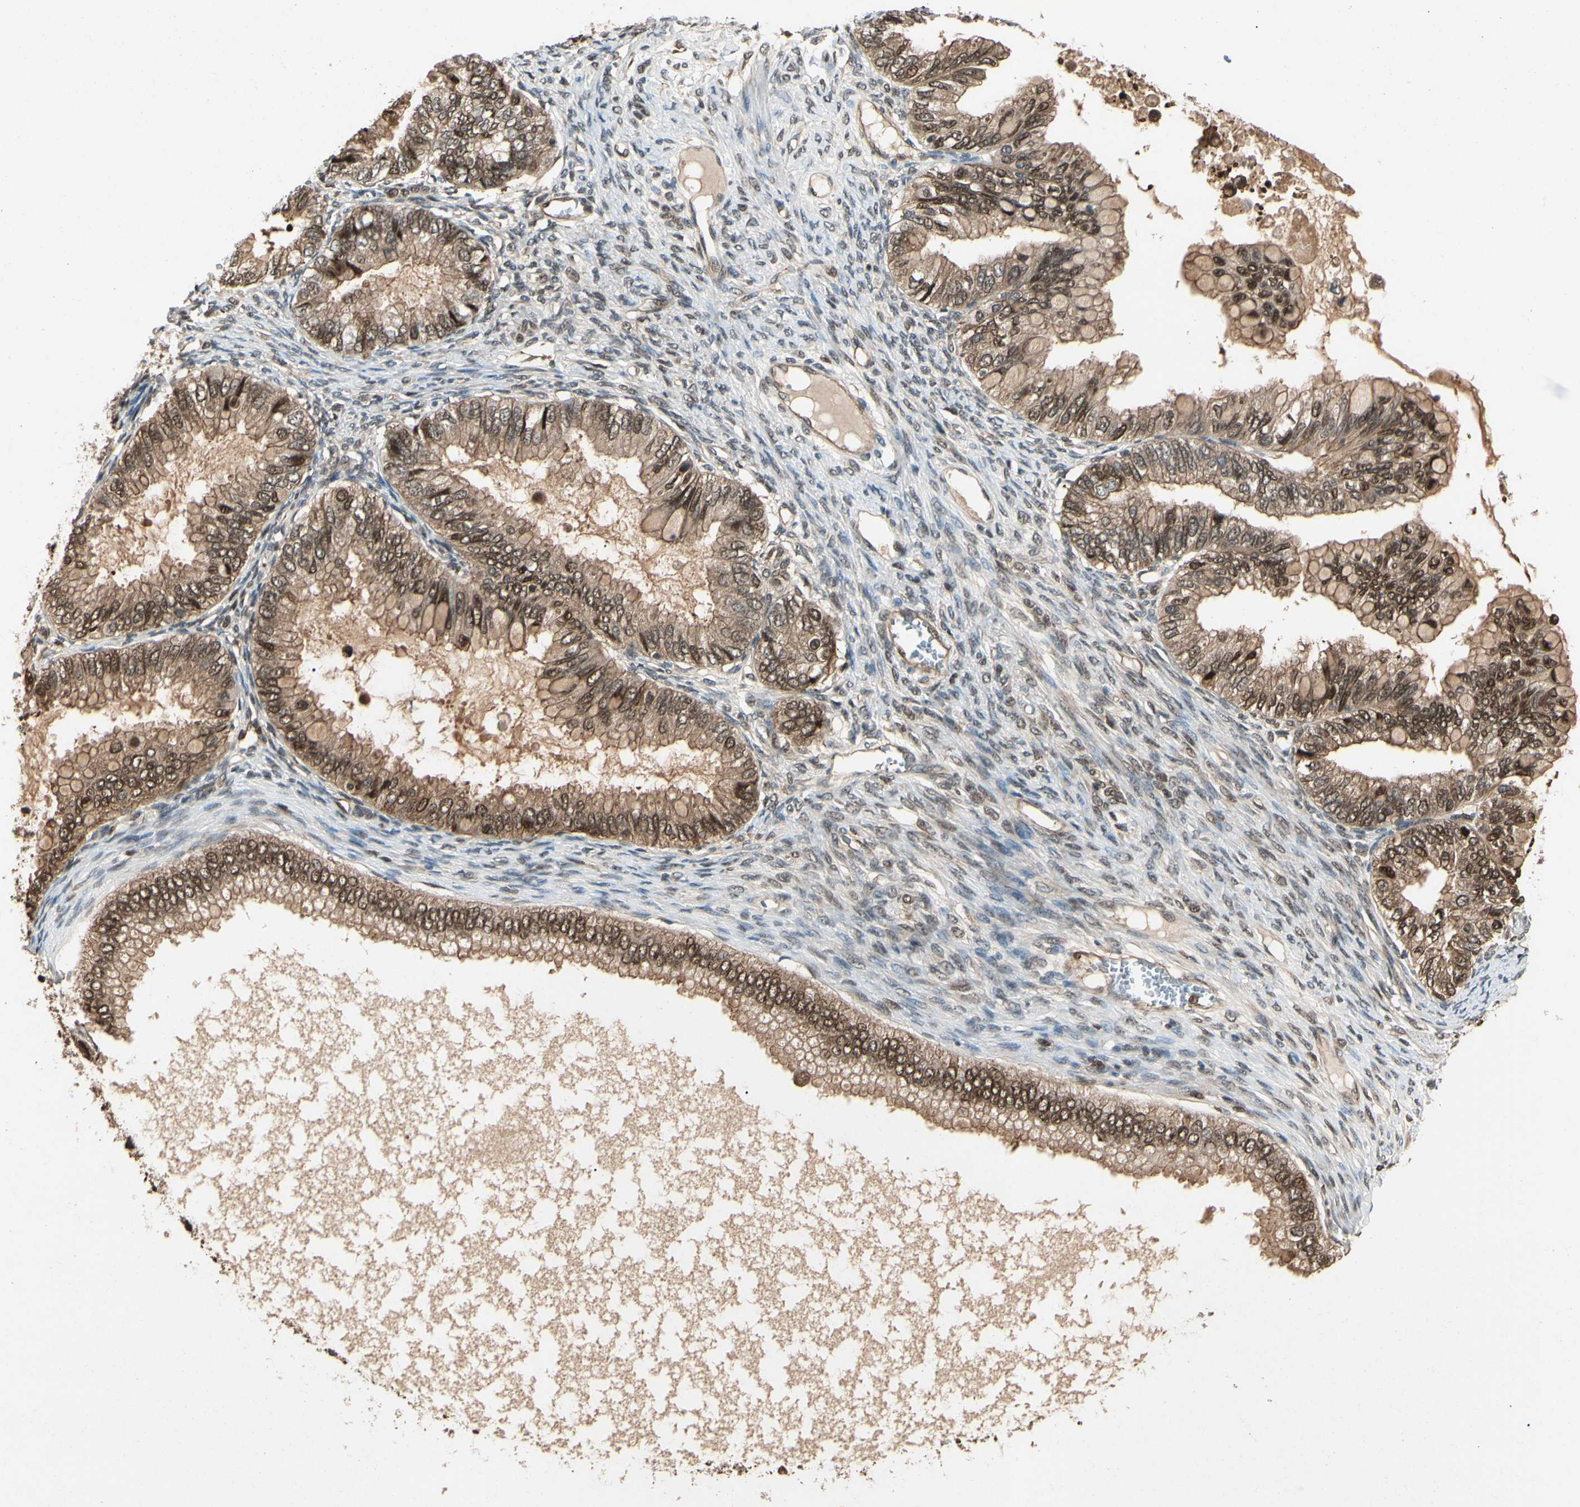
{"staining": {"intensity": "moderate", "quantity": ">75%", "location": "cytoplasmic/membranous,nuclear"}, "tissue": "ovarian cancer", "cell_type": "Tumor cells", "image_type": "cancer", "snomed": [{"axis": "morphology", "description": "Cystadenocarcinoma, mucinous, NOS"}, {"axis": "topography", "description": "Ovary"}], "caption": "Tumor cells show medium levels of moderate cytoplasmic/membranous and nuclear expression in approximately >75% of cells in human ovarian cancer (mucinous cystadenocarcinoma).", "gene": "YWHAQ", "patient": {"sex": "female", "age": 80}}